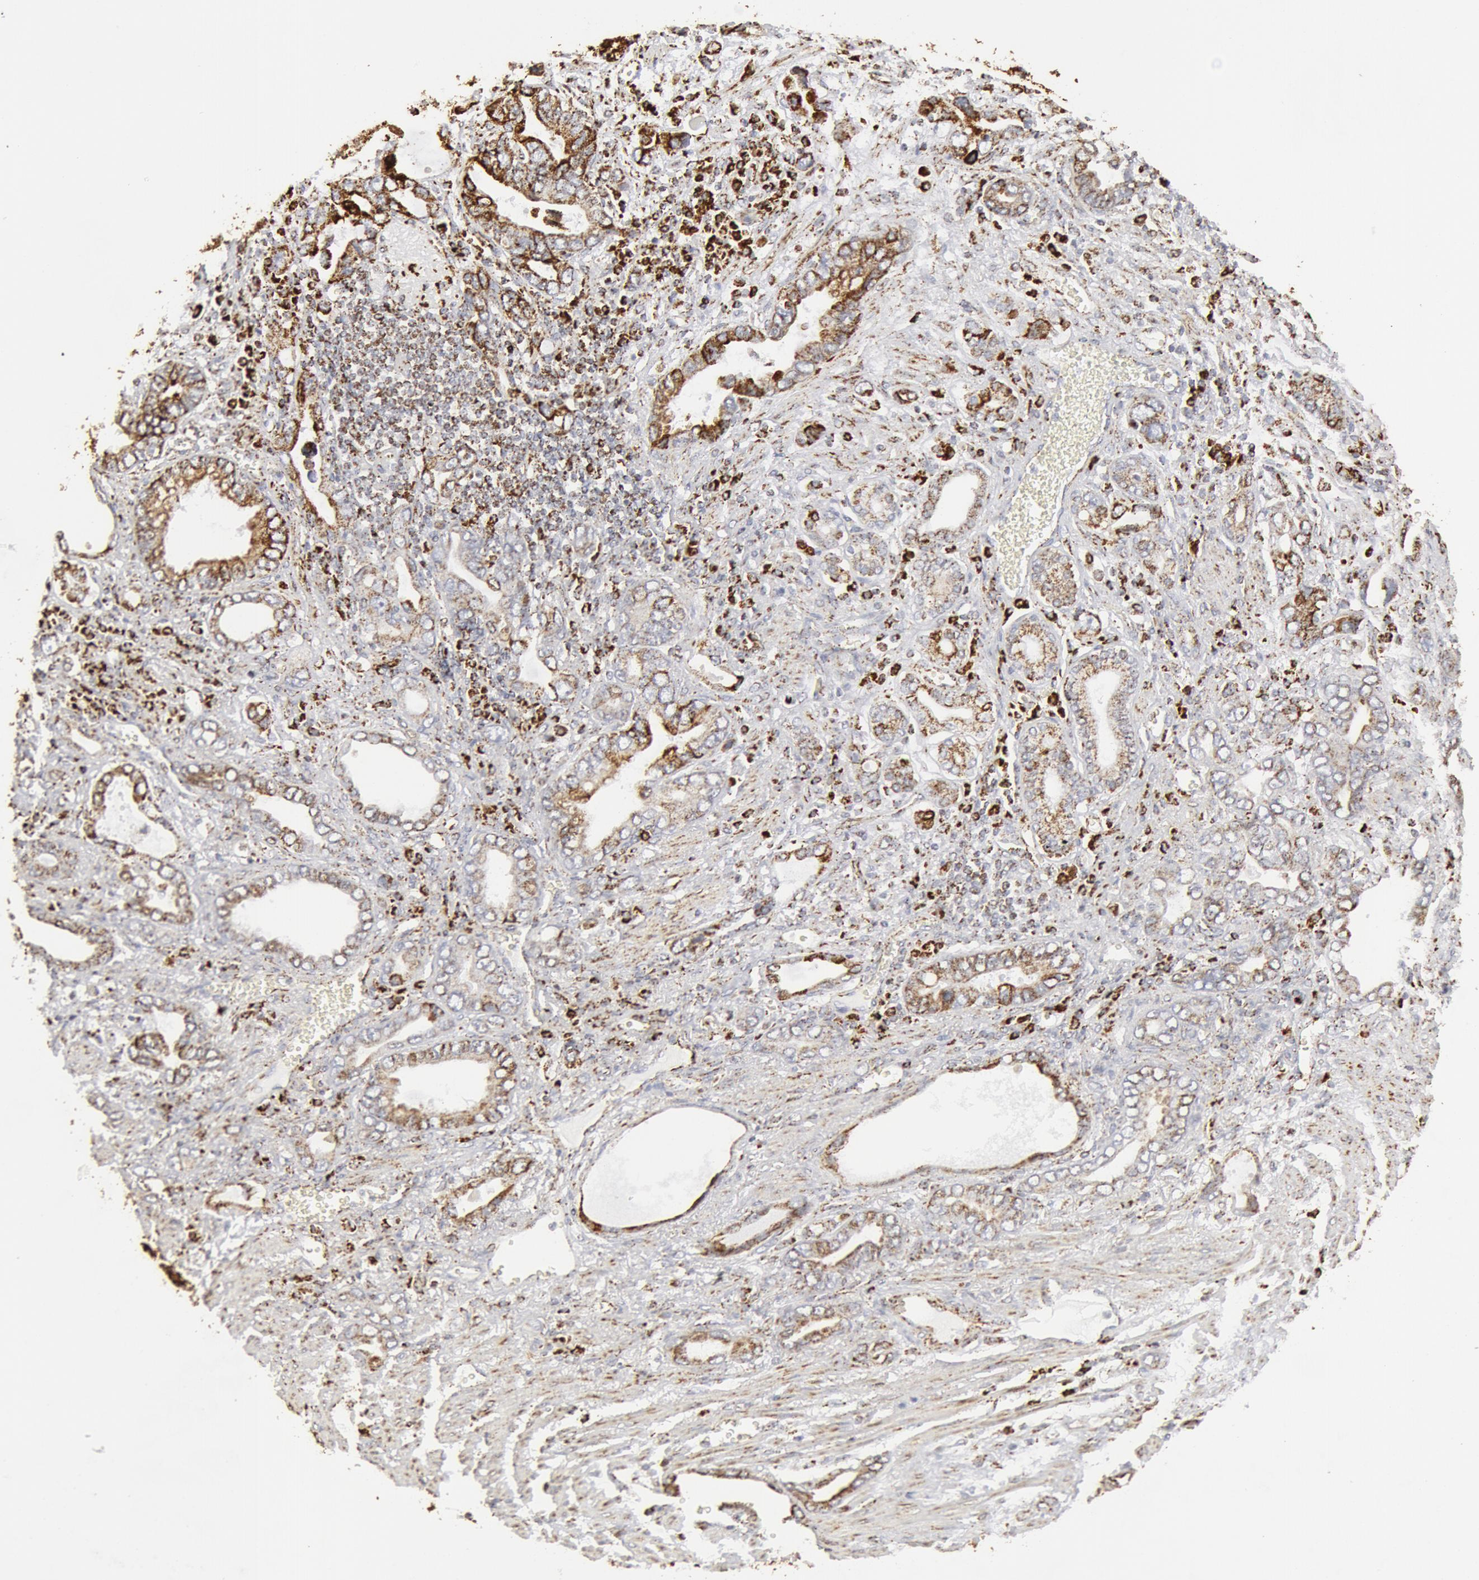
{"staining": {"intensity": "moderate", "quantity": ">75%", "location": "cytoplasmic/membranous"}, "tissue": "stomach cancer", "cell_type": "Tumor cells", "image_type": "cancer", "snomed": [{"axis": "morphology", "description": "Adenocarcinoma, NOS"}, {"axis": "topography", "description": "Stomach"}], "caption": "An image of stomach cancer stained for a protein demonstrates moderate cytoplasmic/membranous brown staining in tumor cells.", "gene": "ATP5F1B", "patient": {"sex": "male", "age": 78}}